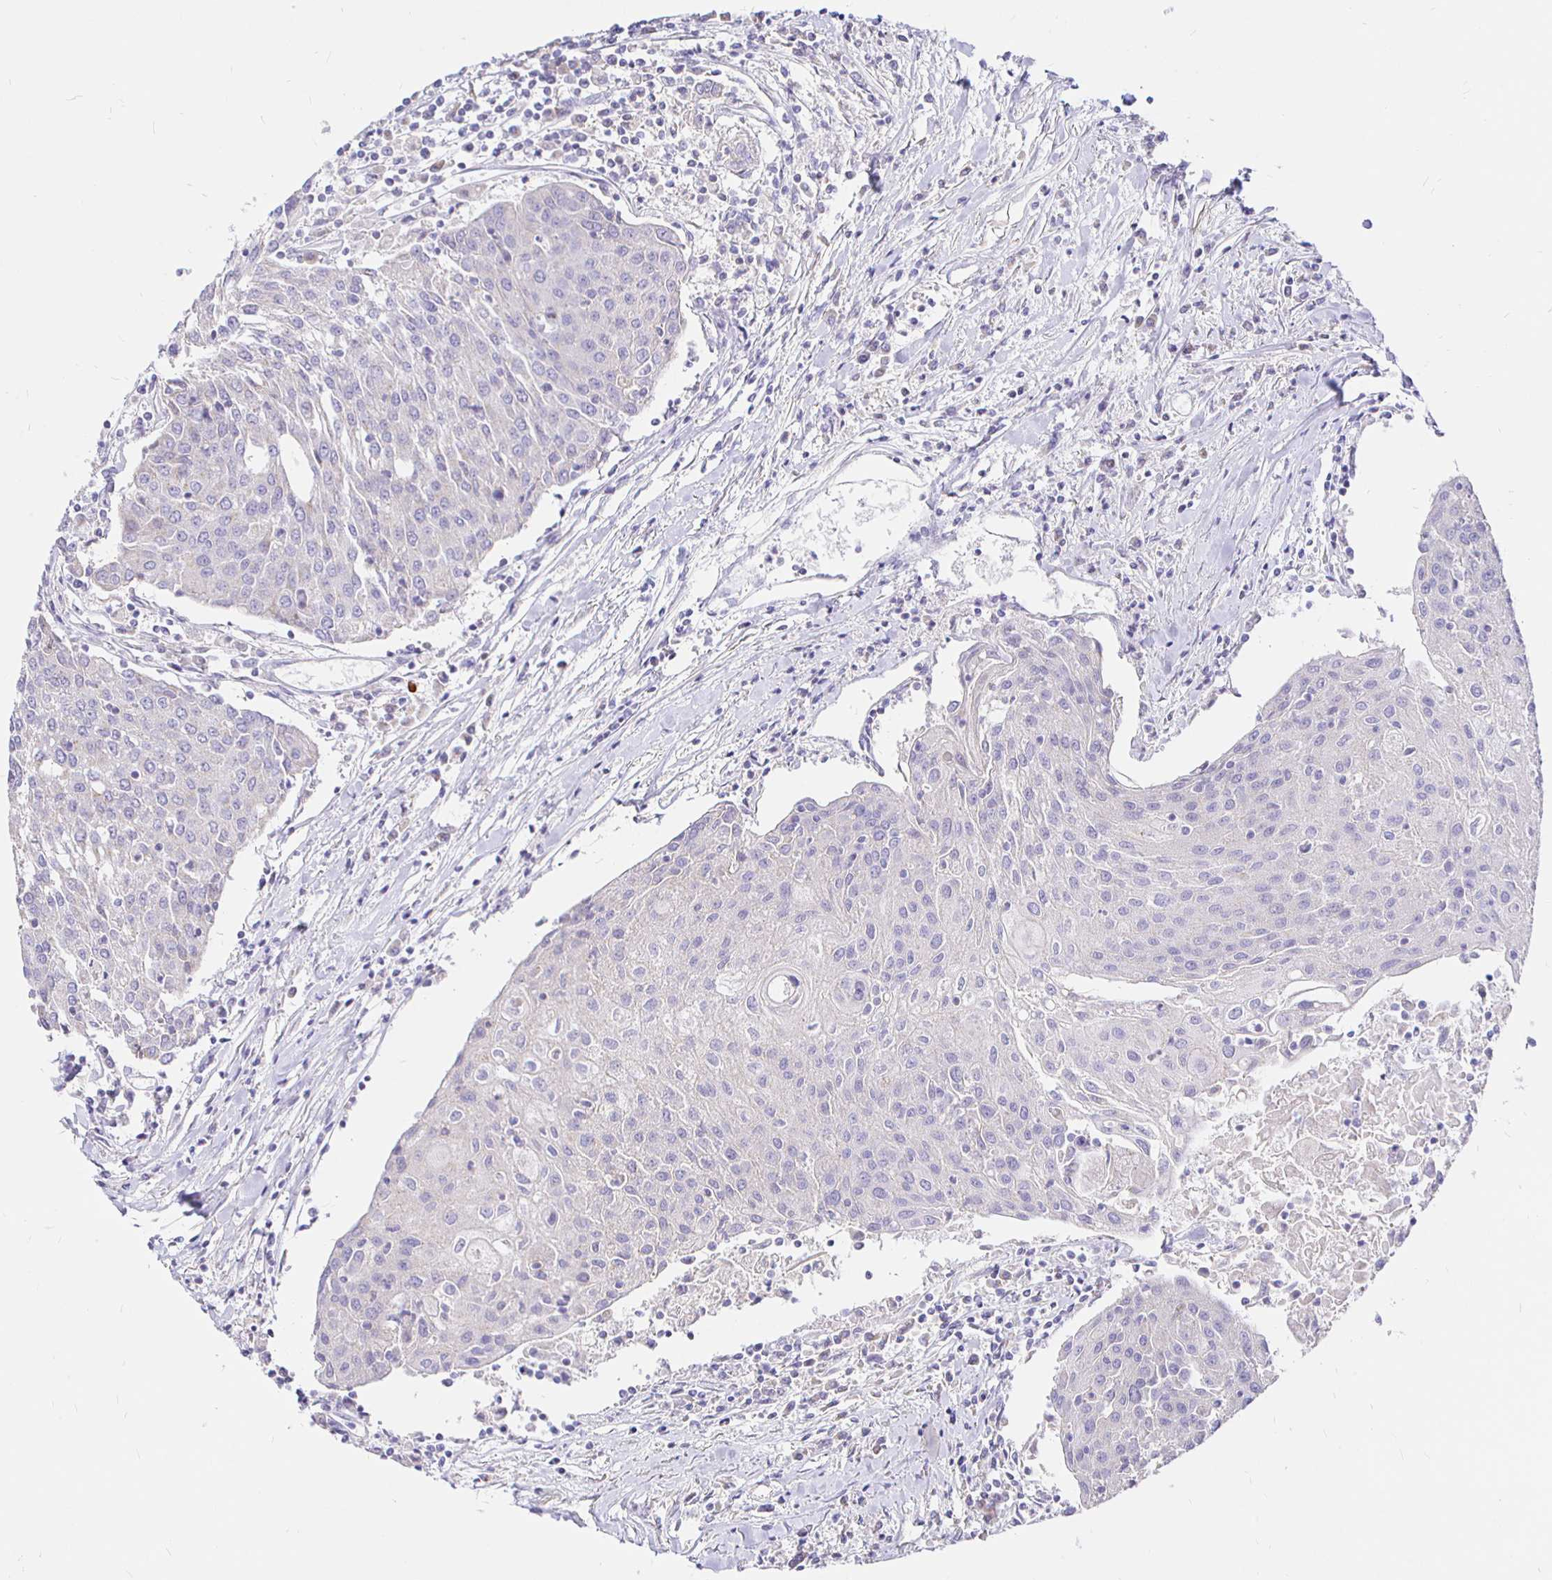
{"staining": {"intensity": "negative", "quantity": "none", "location": "none"}, "tissue": "urothelial cancer", "cell_type": "Tumor cells", "image_type": "cancer", "snomed": [{"axis": "morphology", "description": "Urothelial carcinoma, High grade"}, {"axis": "topography", "description": "Urinary bladder"}], "caption": "Immunohistochemistry of human high-grade urothelial carcinoma exhibits no positivity in tumor cells.", "gene": "NECAB1", "patient": {"sex": "female", "age": 85}}